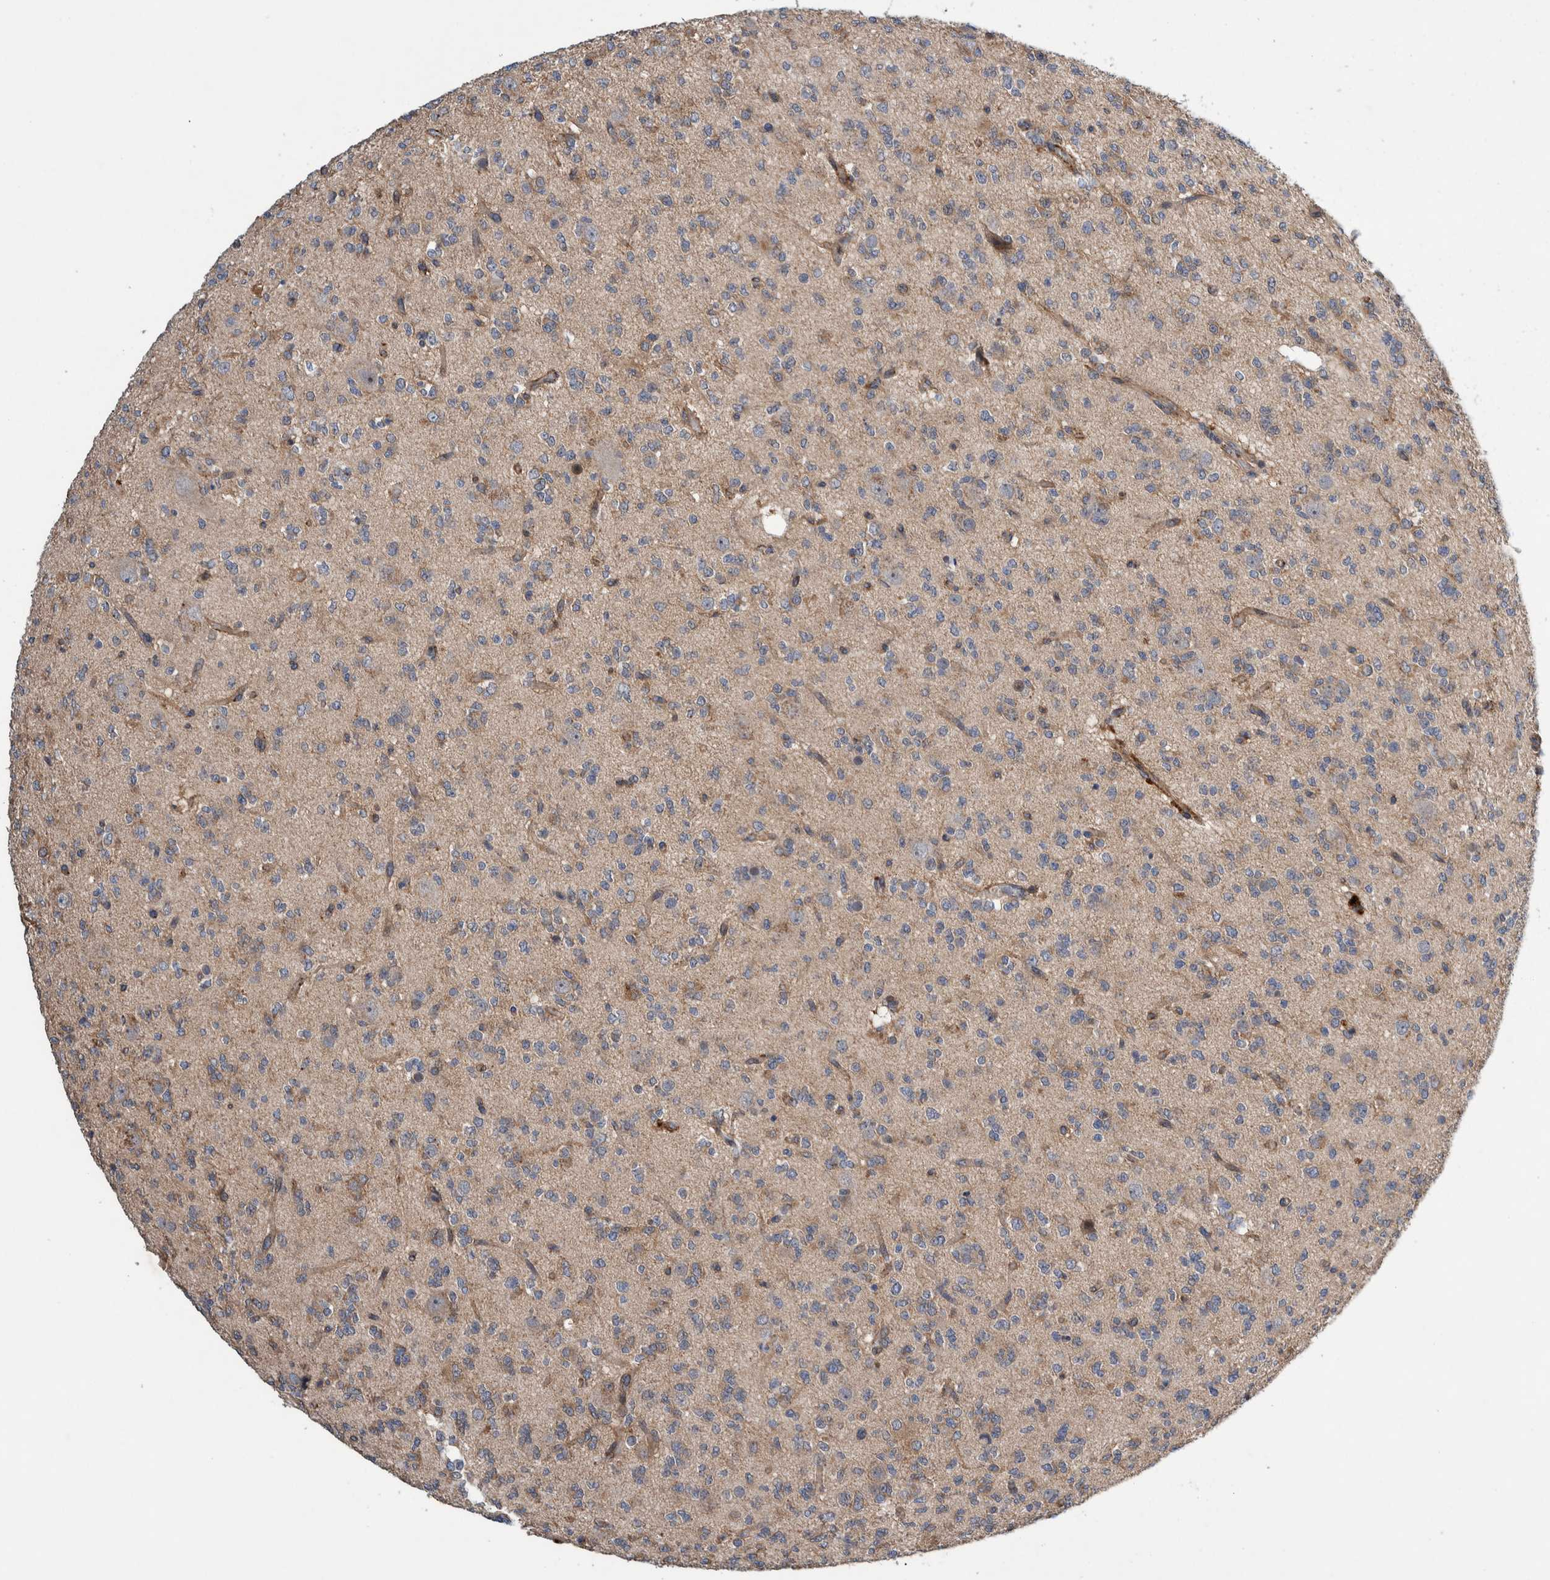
{"staining": {"intensity": "weak", "quantity": ">75%", "location": "cytoplasmic/membranous"}, "tissue": "glioma", "cell_type": "Tumor cells", "image_type": "cancer", "snomed": [{"axis": "morphology", "description": "Glioma, malignant, Low grade"}, {"axis": "topography", "description": "Brain"}], "caption": "Human malignant low-grade glioma stained with a brown dye reveals weak cytoplasmic/membranous positive expression in about >75% of tumor cells.", "gene": "PIK3R6", "patient": {"sex": "male", "age": 38}}